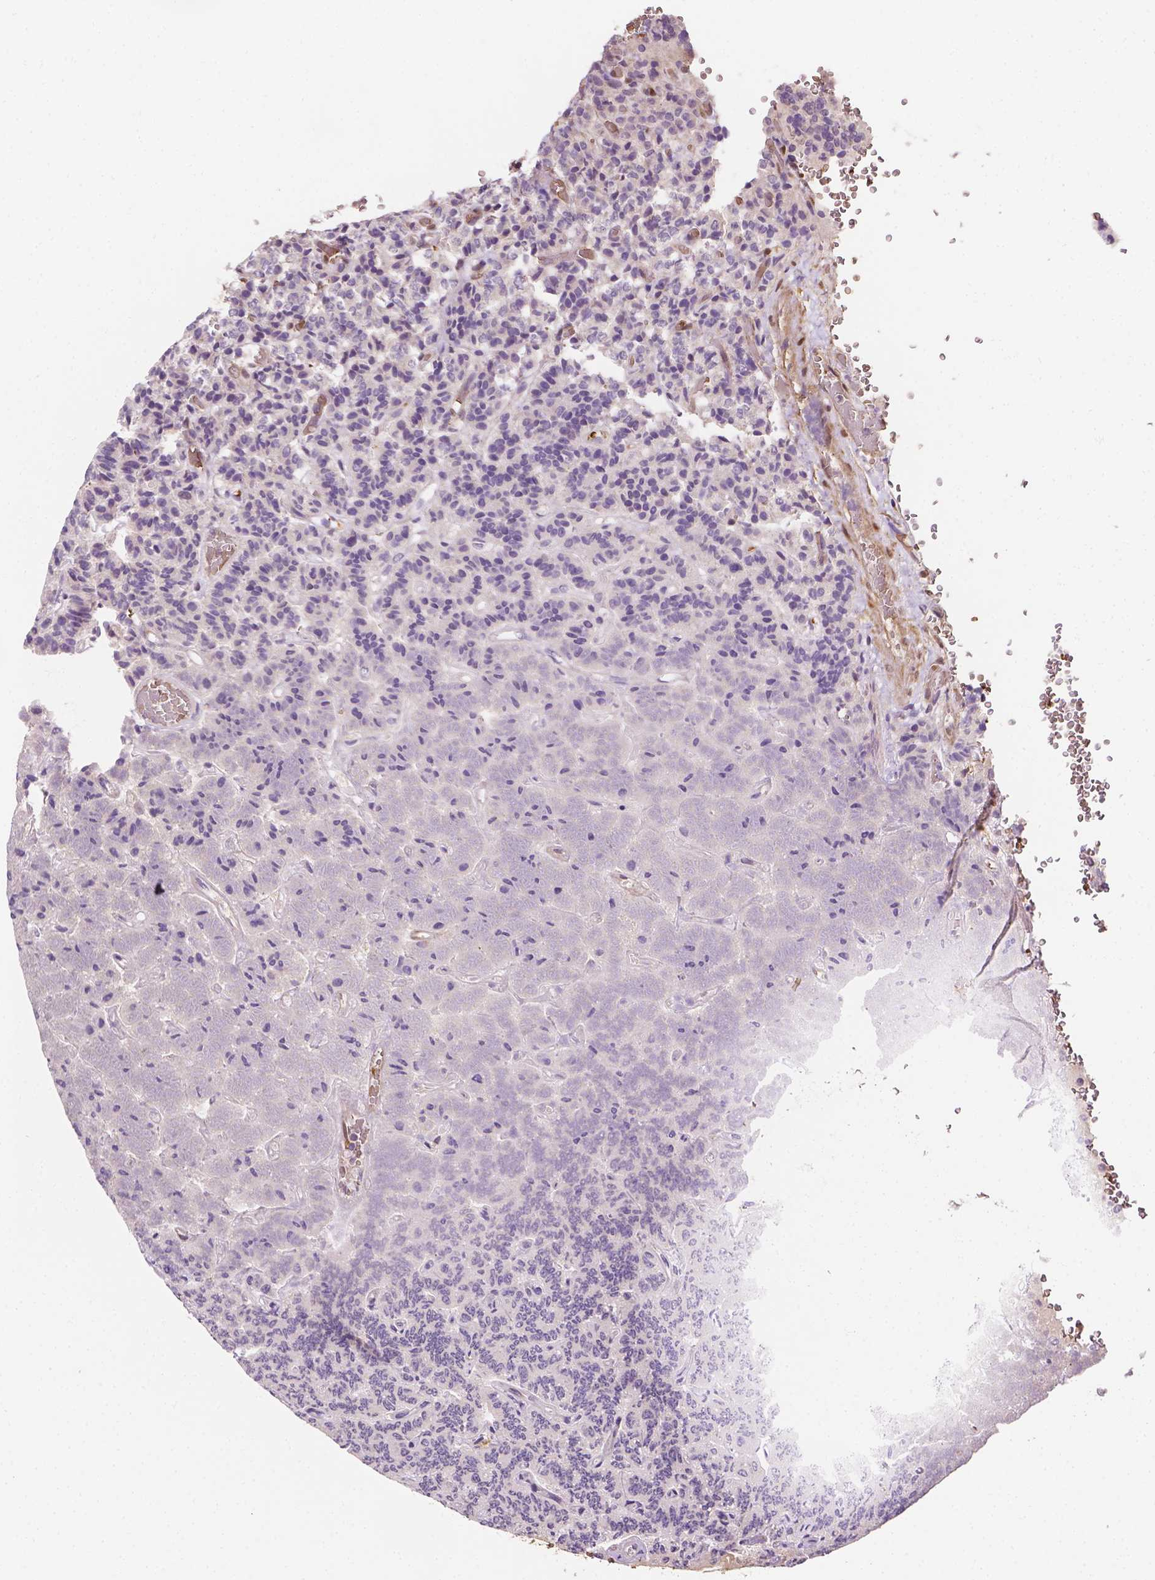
{"staining": {"intensity": "negative", "quantity": "none", "location": "none"}, "tissue": "carcinoid", "cell_type": "Tumor cells", "image_type": "cancer", "snomed": [{"axis": "morphology", "description": "Carcinoid, malignant, NOS"}, {"axis": "topography", "description": "Pancreas"}], "caption": "A high-resolution photomicrograph shows immunohistochemistry (IHC) staining of carcinoid, which exhibits no significant staining in tumor cells. (DAB immunohistochemistry (IHC) visualized using brightfield microscopy, high magnification).", "gene": "YAP1", "patient": {"sex": "male", "age": 36}}